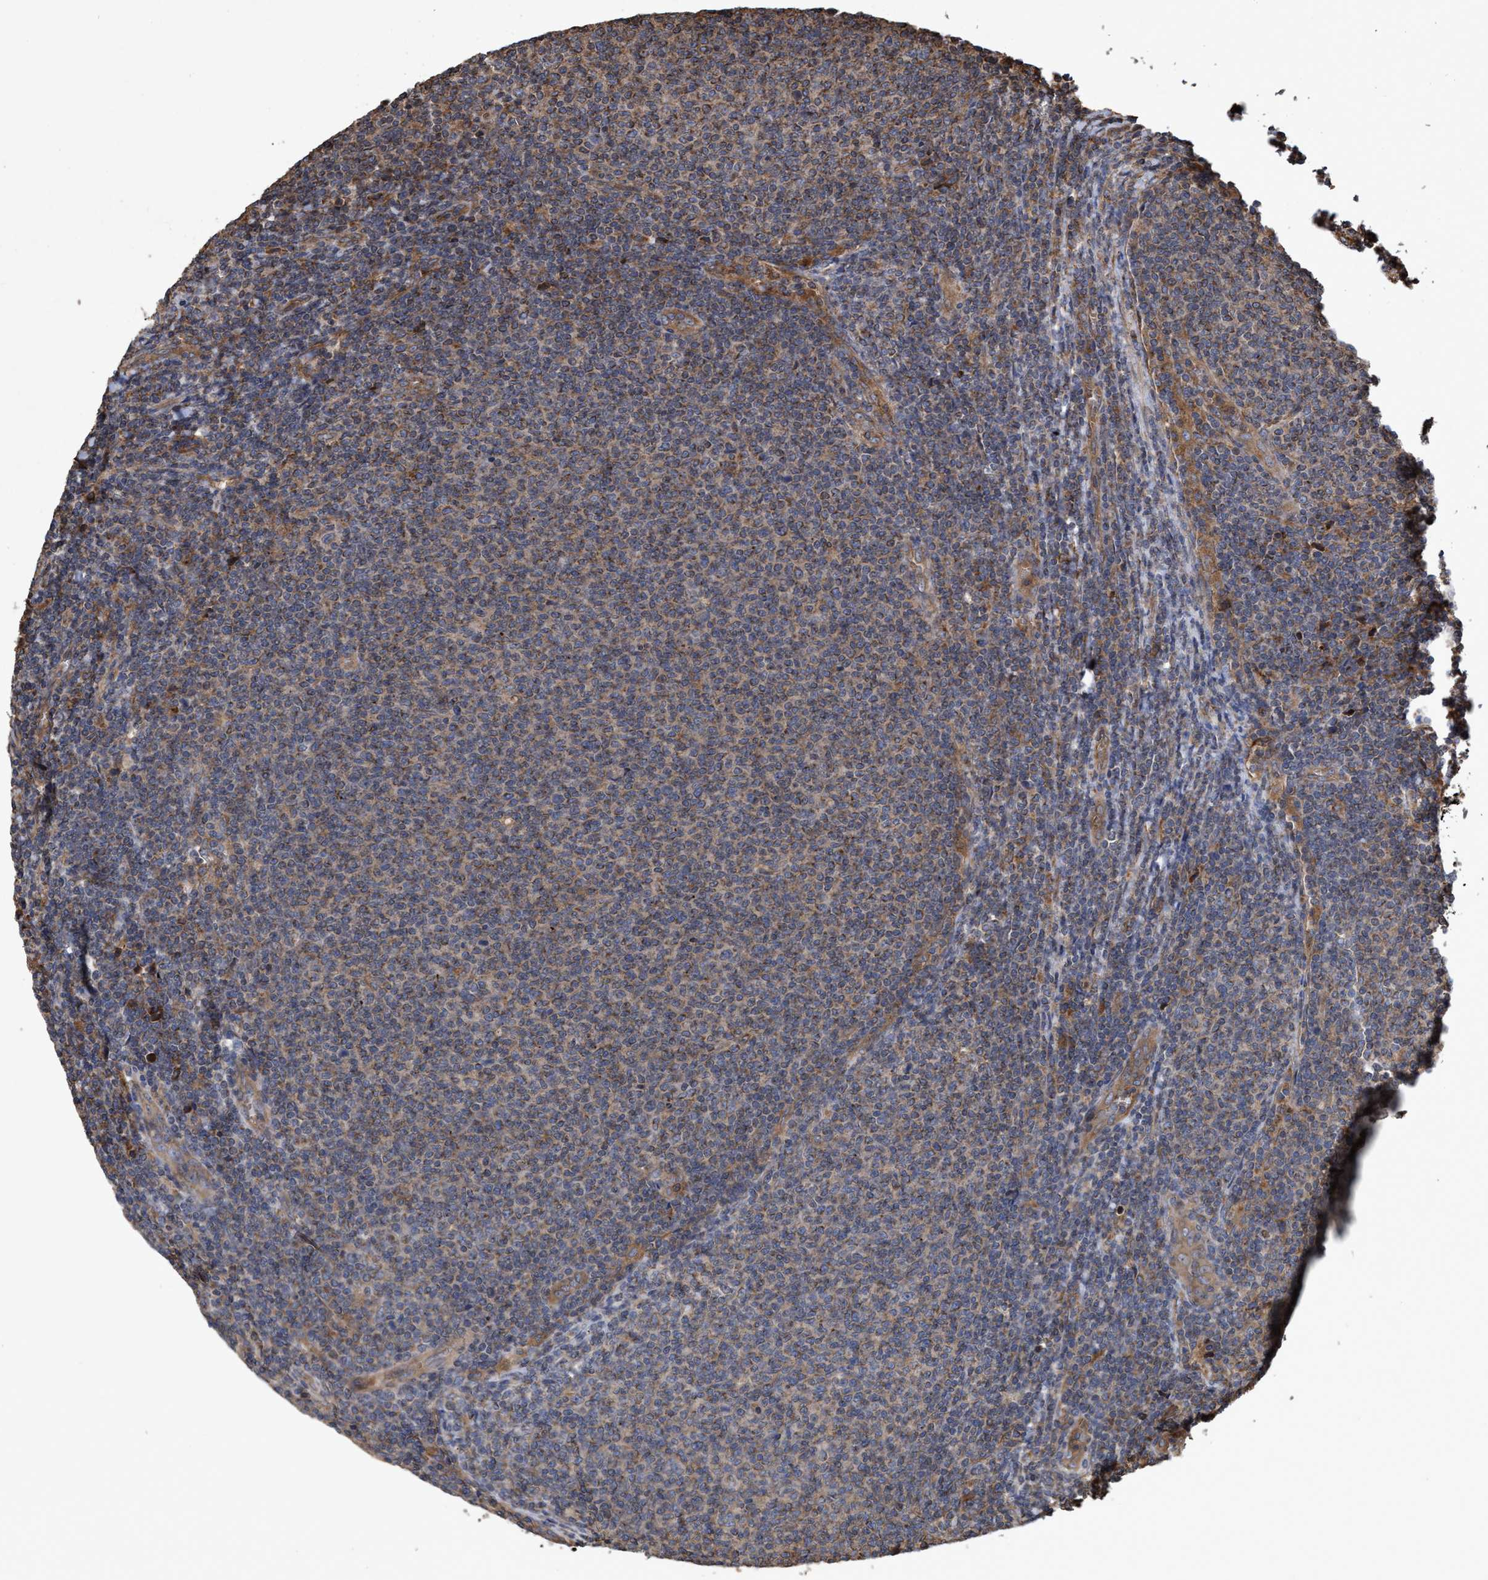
{"staining": {"intensity": "weak", "quantity": "25%-75%", "location": "cytoplasmic/membranous"}, "tissue": "lymphoma", "cell_type": "Tumor cells", "image_type": "cancer", "snomed": [{"axis": "morphology", "description": "Malignant lymphoma, non-Hodgkin's type, Low grade"}, {"axis": "topography", "description": "Lymph node"}], "caption": "IHC (DAB) staining of malignant lymphoma, non-Hodgkin's type (low-grade) displays weak cytoplasmic/membranous protein expression in about 25%-75% of tumor cells. The staining was performed using DAB, with brown indicating positive protein expression. Nuclei are stained blue with hematoxylin.", "gene": "CHMP6", "patient": {"sex": "male", "age": 66}}